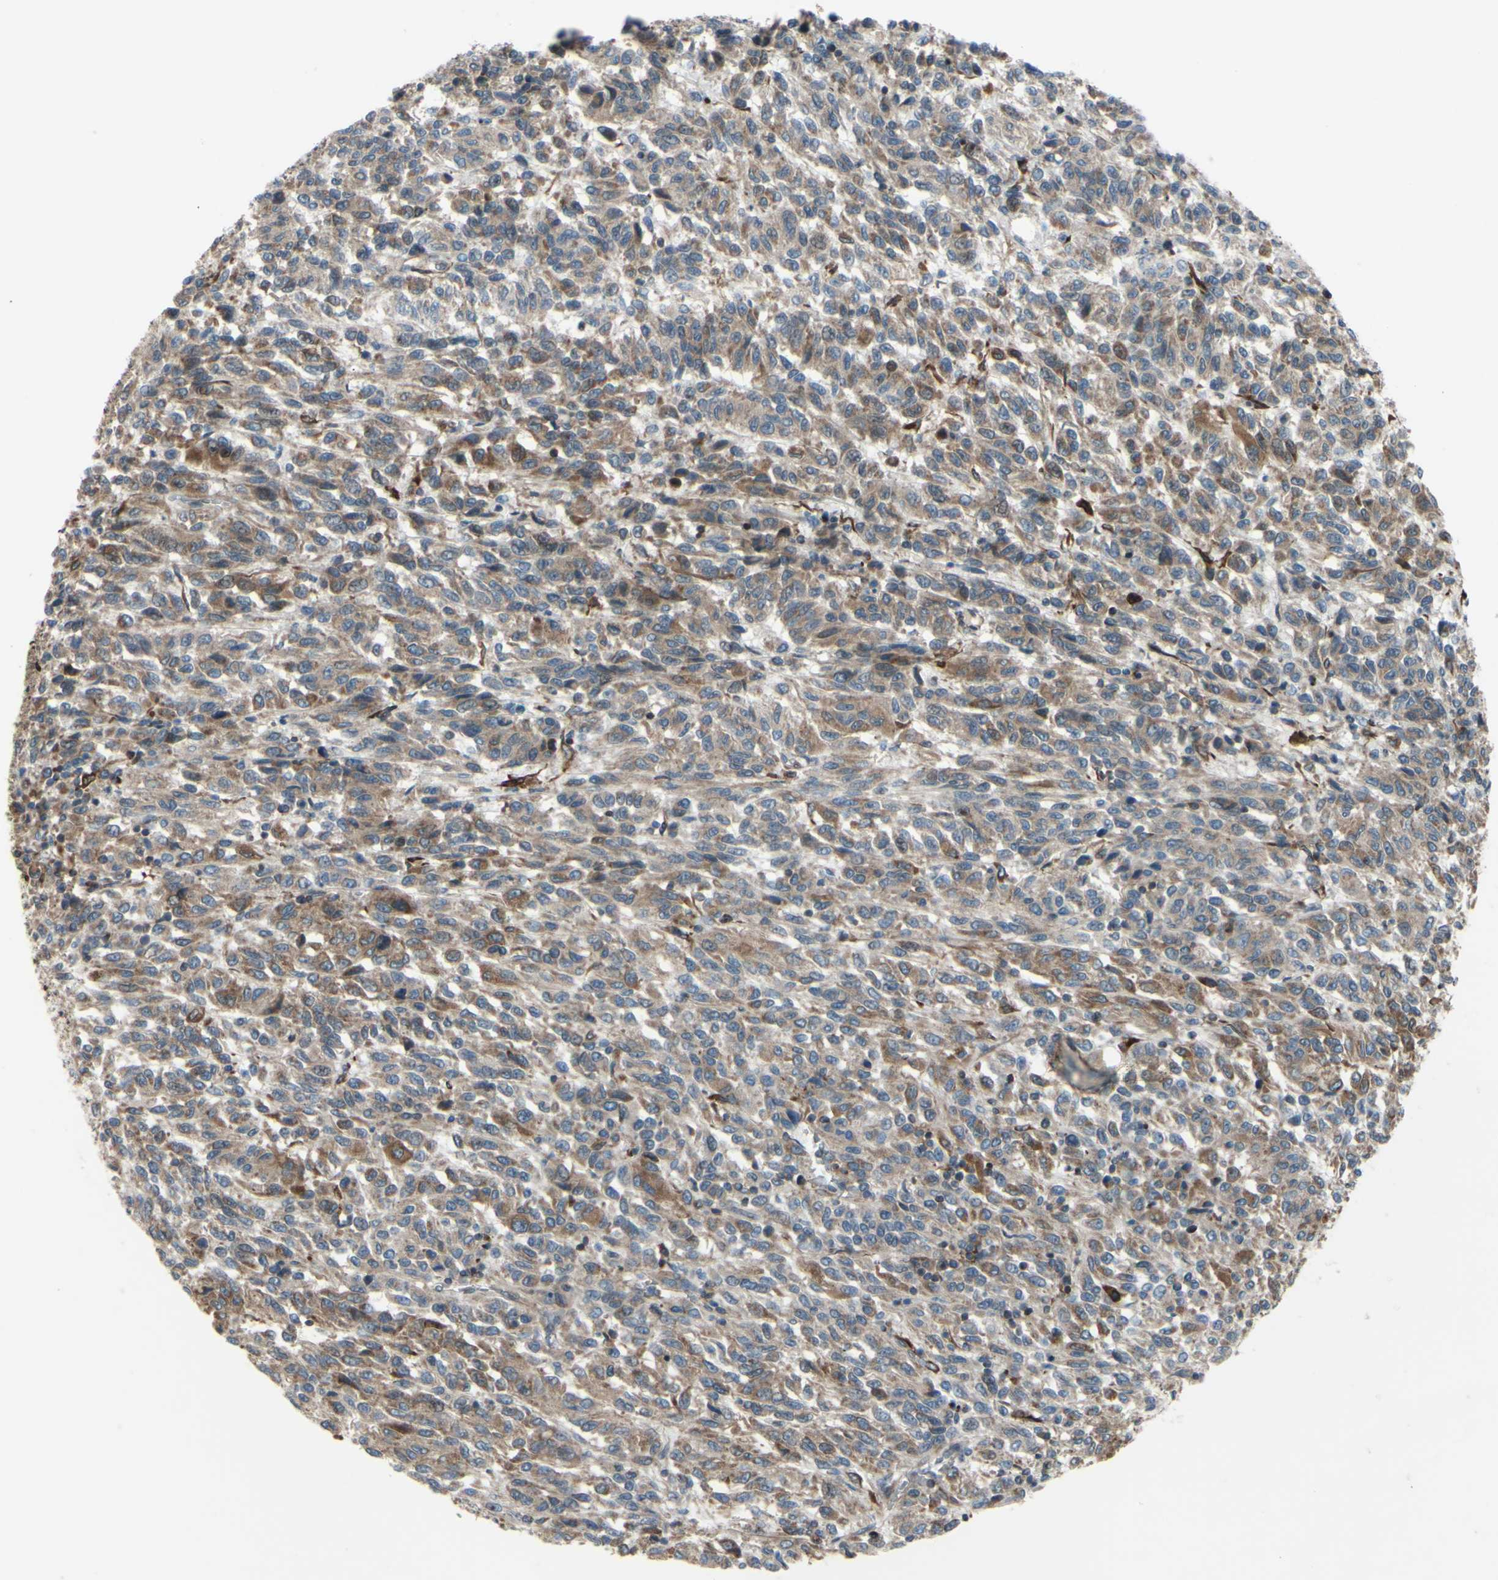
{"staining": {"intensity": "moderate", "quantity": ">75%", "location": "cytoplasmic/membranous"}, "tissue": "melanoma", "cell_type": "Tumor cells", "image_type": "cancer", "snomed": [{"axis": "morphology", "description": "Malignant melanoma, Metastatic site"}, {"axis": "topography", "description": "Lung"}], "caption": "Immunohistochemical staining of malignant melanoma (metastatic site) demonstrates moderate cytoplasmic/membranous protein staining in approximately >75% of tumor cells.", "gene": "PRAF2", "patient": {"sex": "male", "age": 64}}